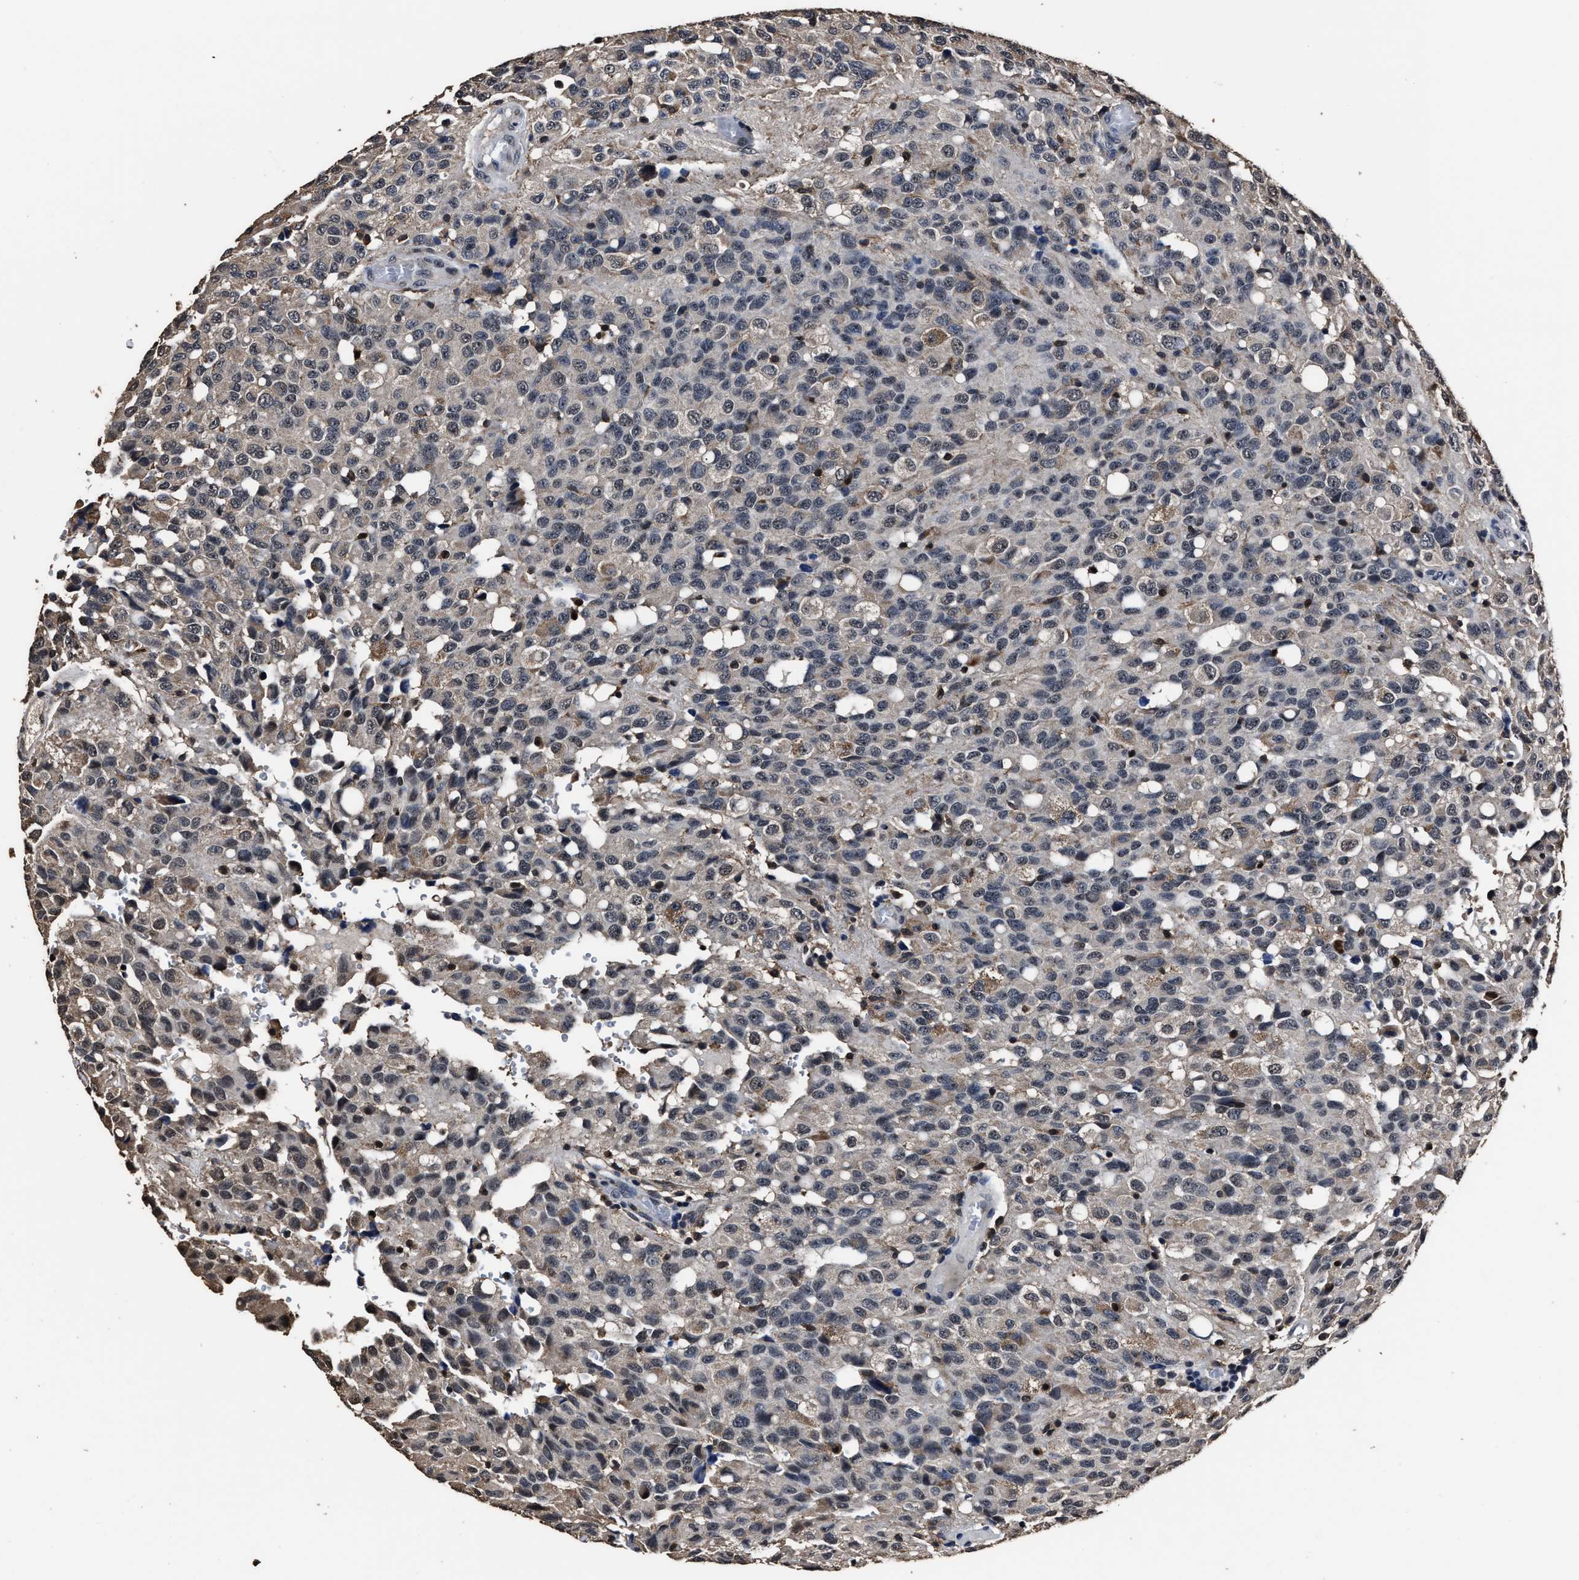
{"staining": {"intensity": "negative", "quantity": "none", "location": "none"}, "tissue": "glioma", "cell_type": "Tumor cells", "image_type": "cancer", "snomed": [{"axis": "morphology", "description": "Glioma, malignant, High grade"}, {"axis": "topography", "description": "Brain"}], "caption": "IHC histopathology image of neoplastic tissue: human malignant glioma (high-grade) stained with DAB (3,3'-diaminobenzidine) demonstrates no significant protein expression in tumor cells.", "gene": "RSBN1L", "patient": {"sex": "male", "age": 32}}